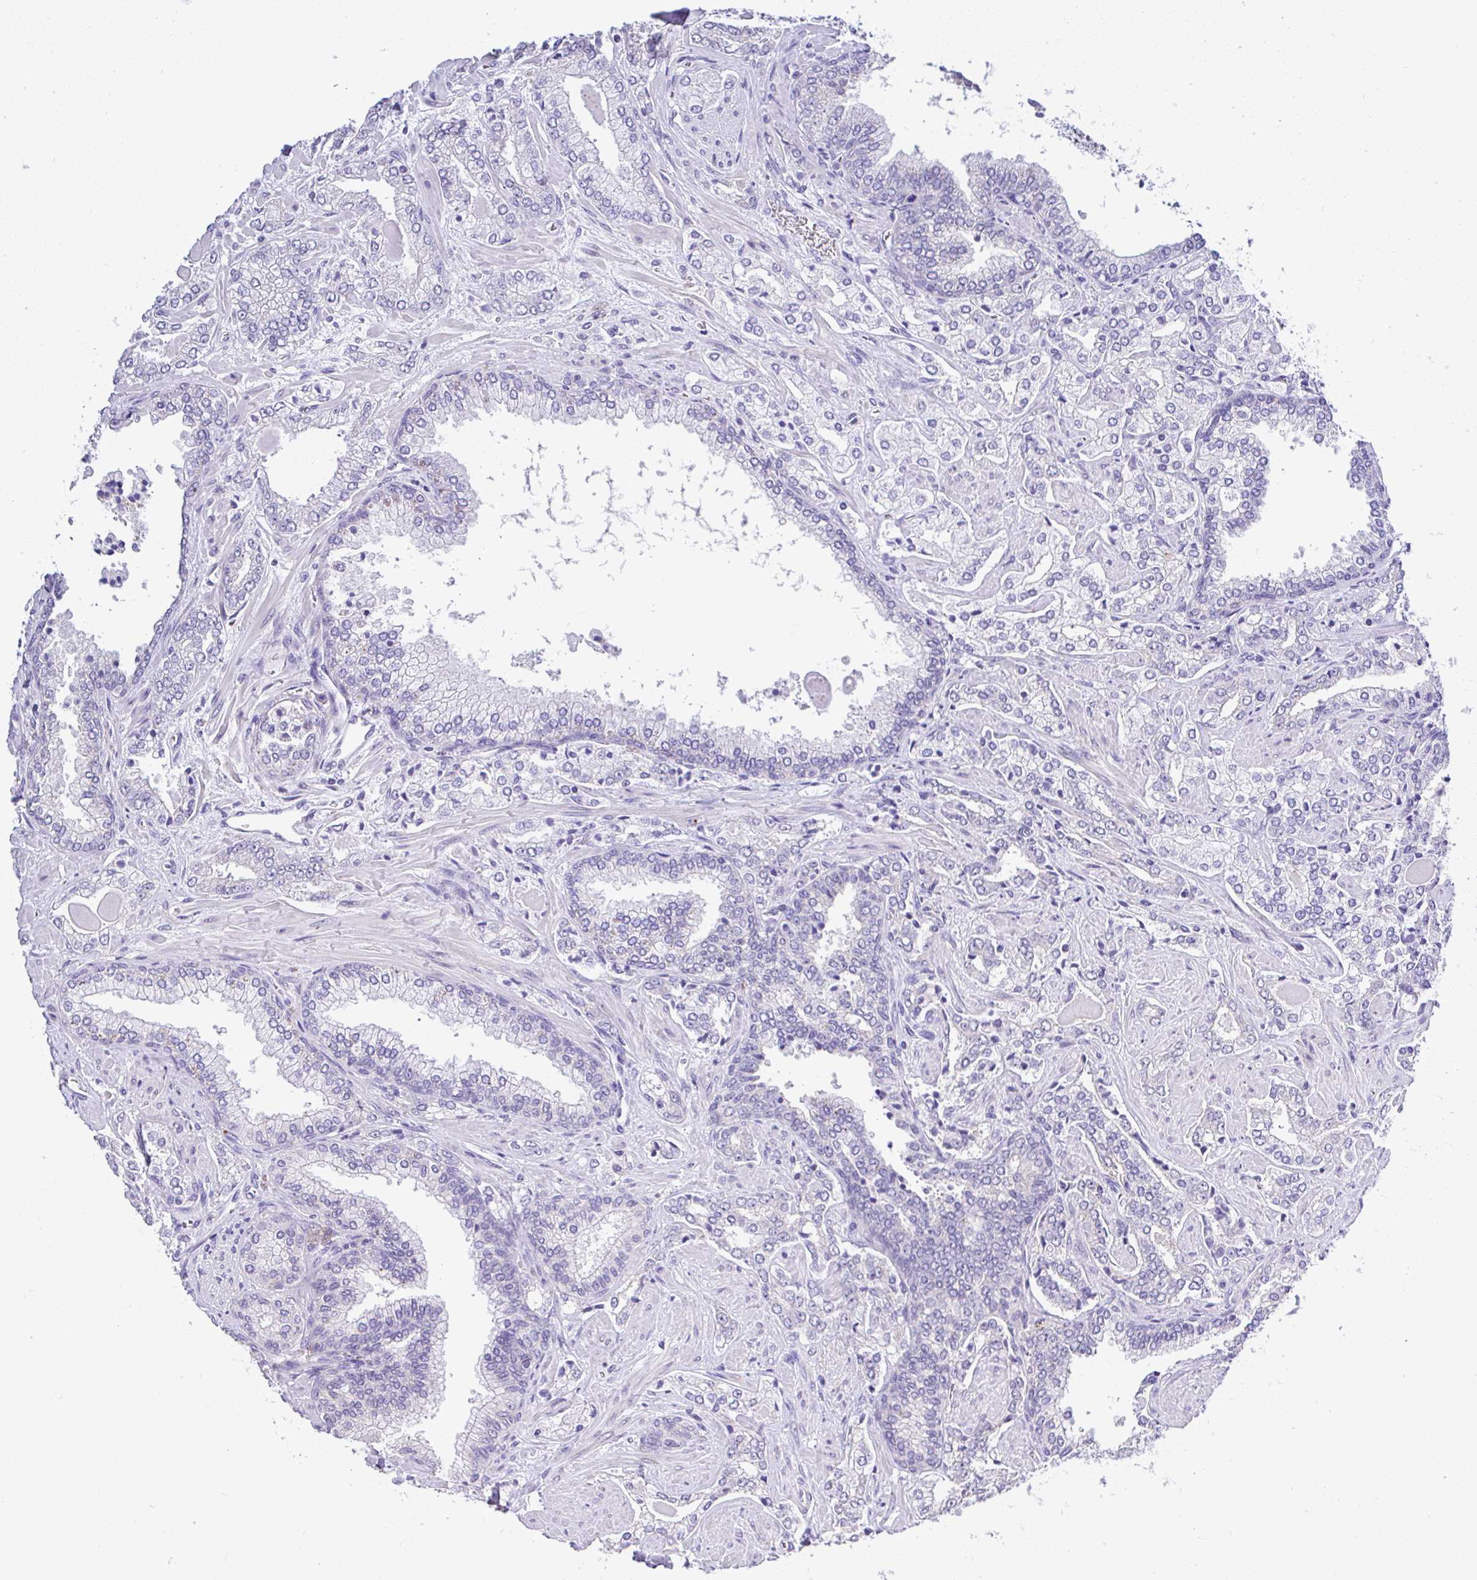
{"staining": {"intensity": "negative", "quantity": "none", "location": "none"}, "tissue": "prostate cancer", "cell_type": "Tumor cells", "image_type": "cancer", "snomed": [{"axis": "morphology", "description": "Adenocarcinoma, High grade"}, {"axis": "topography", "description": "Prostate"}], "caption": "Immunohistochemistry micrograph of human prostate adenocarcinoma (high-grade) stained for a protein (brown), which reveals no expression in tumor cells.", "gene": "CTU1", "patient": {"sex": "male", "age": 60}}